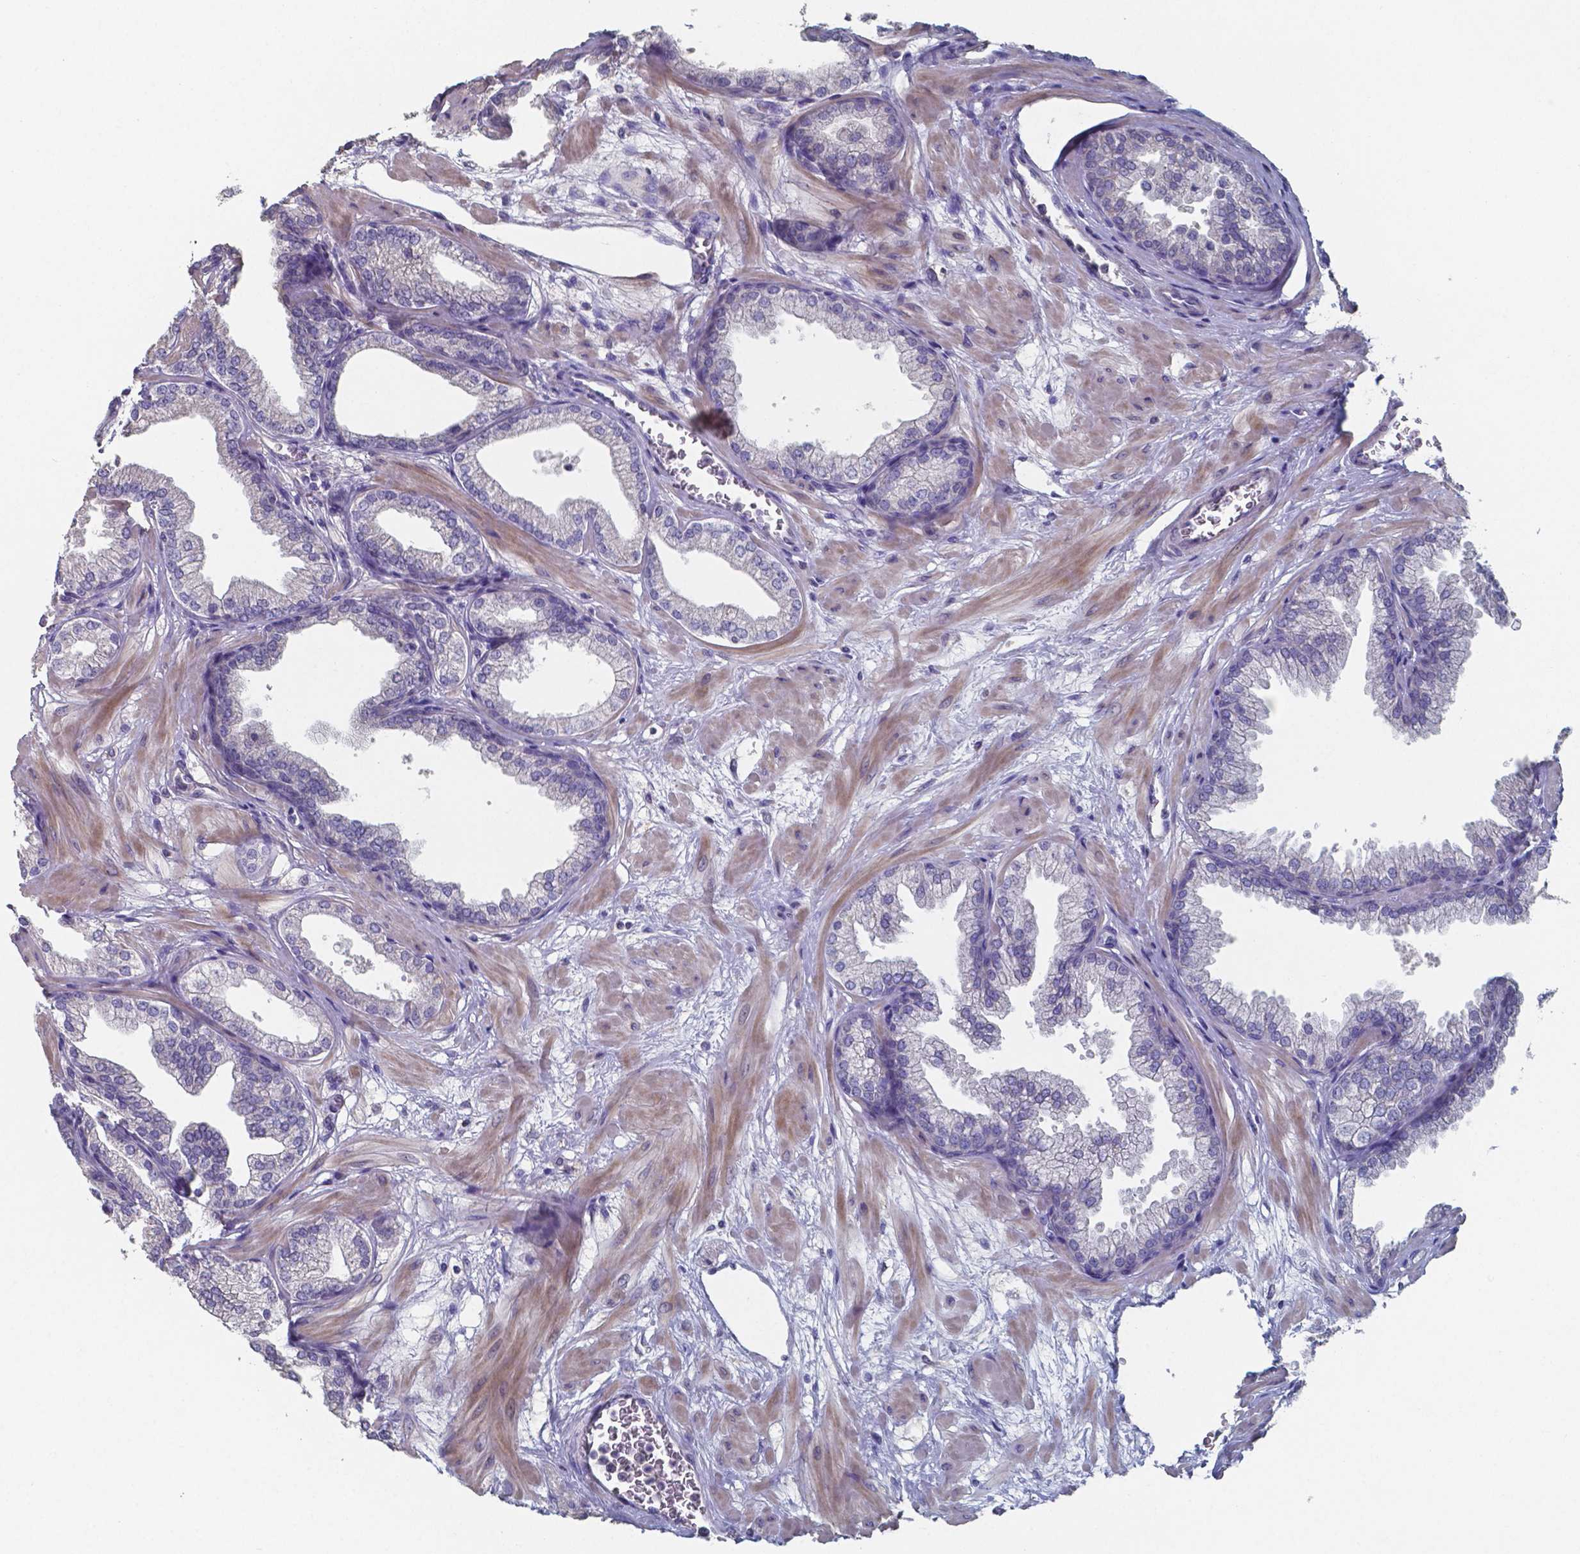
{"staining": {"intensity": "negative", "quantity": "none", "location": "none"}, "tissue": "prostate", "cell_type": "Glandular cells", "image_type": "normal", "snomed": [{"axis": "morphology", "description": "Normal tissue, NOS"}, {"axis": "topography", "description": "Prostate"}], "caption": "The micrograph demonstrates no significant expression in glandular cells of prostate.", "gene": "FOXJ1", "patient": {"sex": "male", "age": 37}}